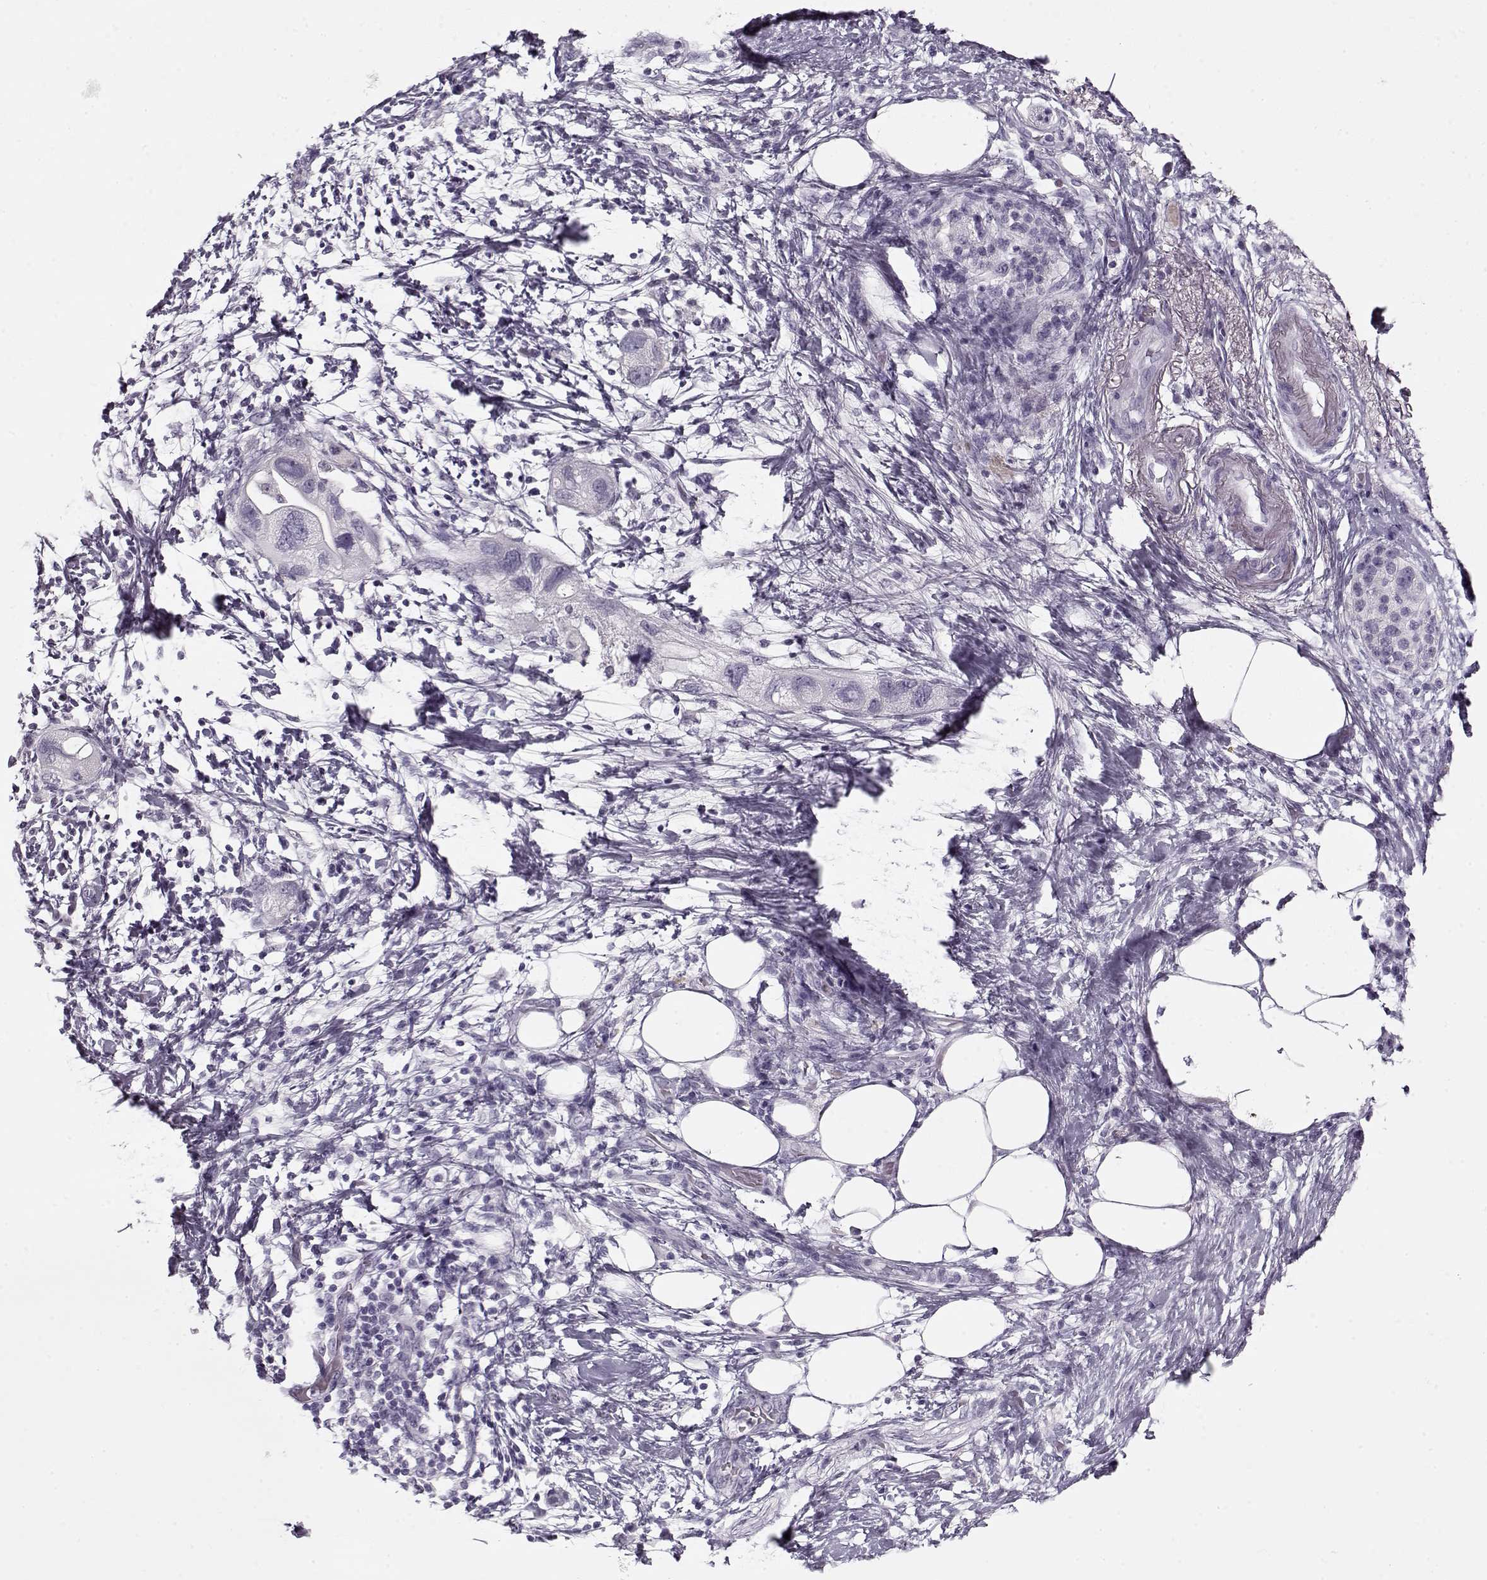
{"staining": {"intensity": "negative", "quantity": "none", "location": "none"}, "tissue": "pancreatic cancer", "cell_type": "Tumor cells", "image_type": "cancer", "snomed": [{"axis": "morphology", "description": "Adenocarcinoma, NOS"}, {"axis": "topography", "description": "Pancreas"}], "caption": "Immunohistochemistry of pancreatic cancer (adenocarcinoma) displays no positivity in tumor cells.", "gene": "PNMT", "patient": {"sex": "female", "age": 72}}